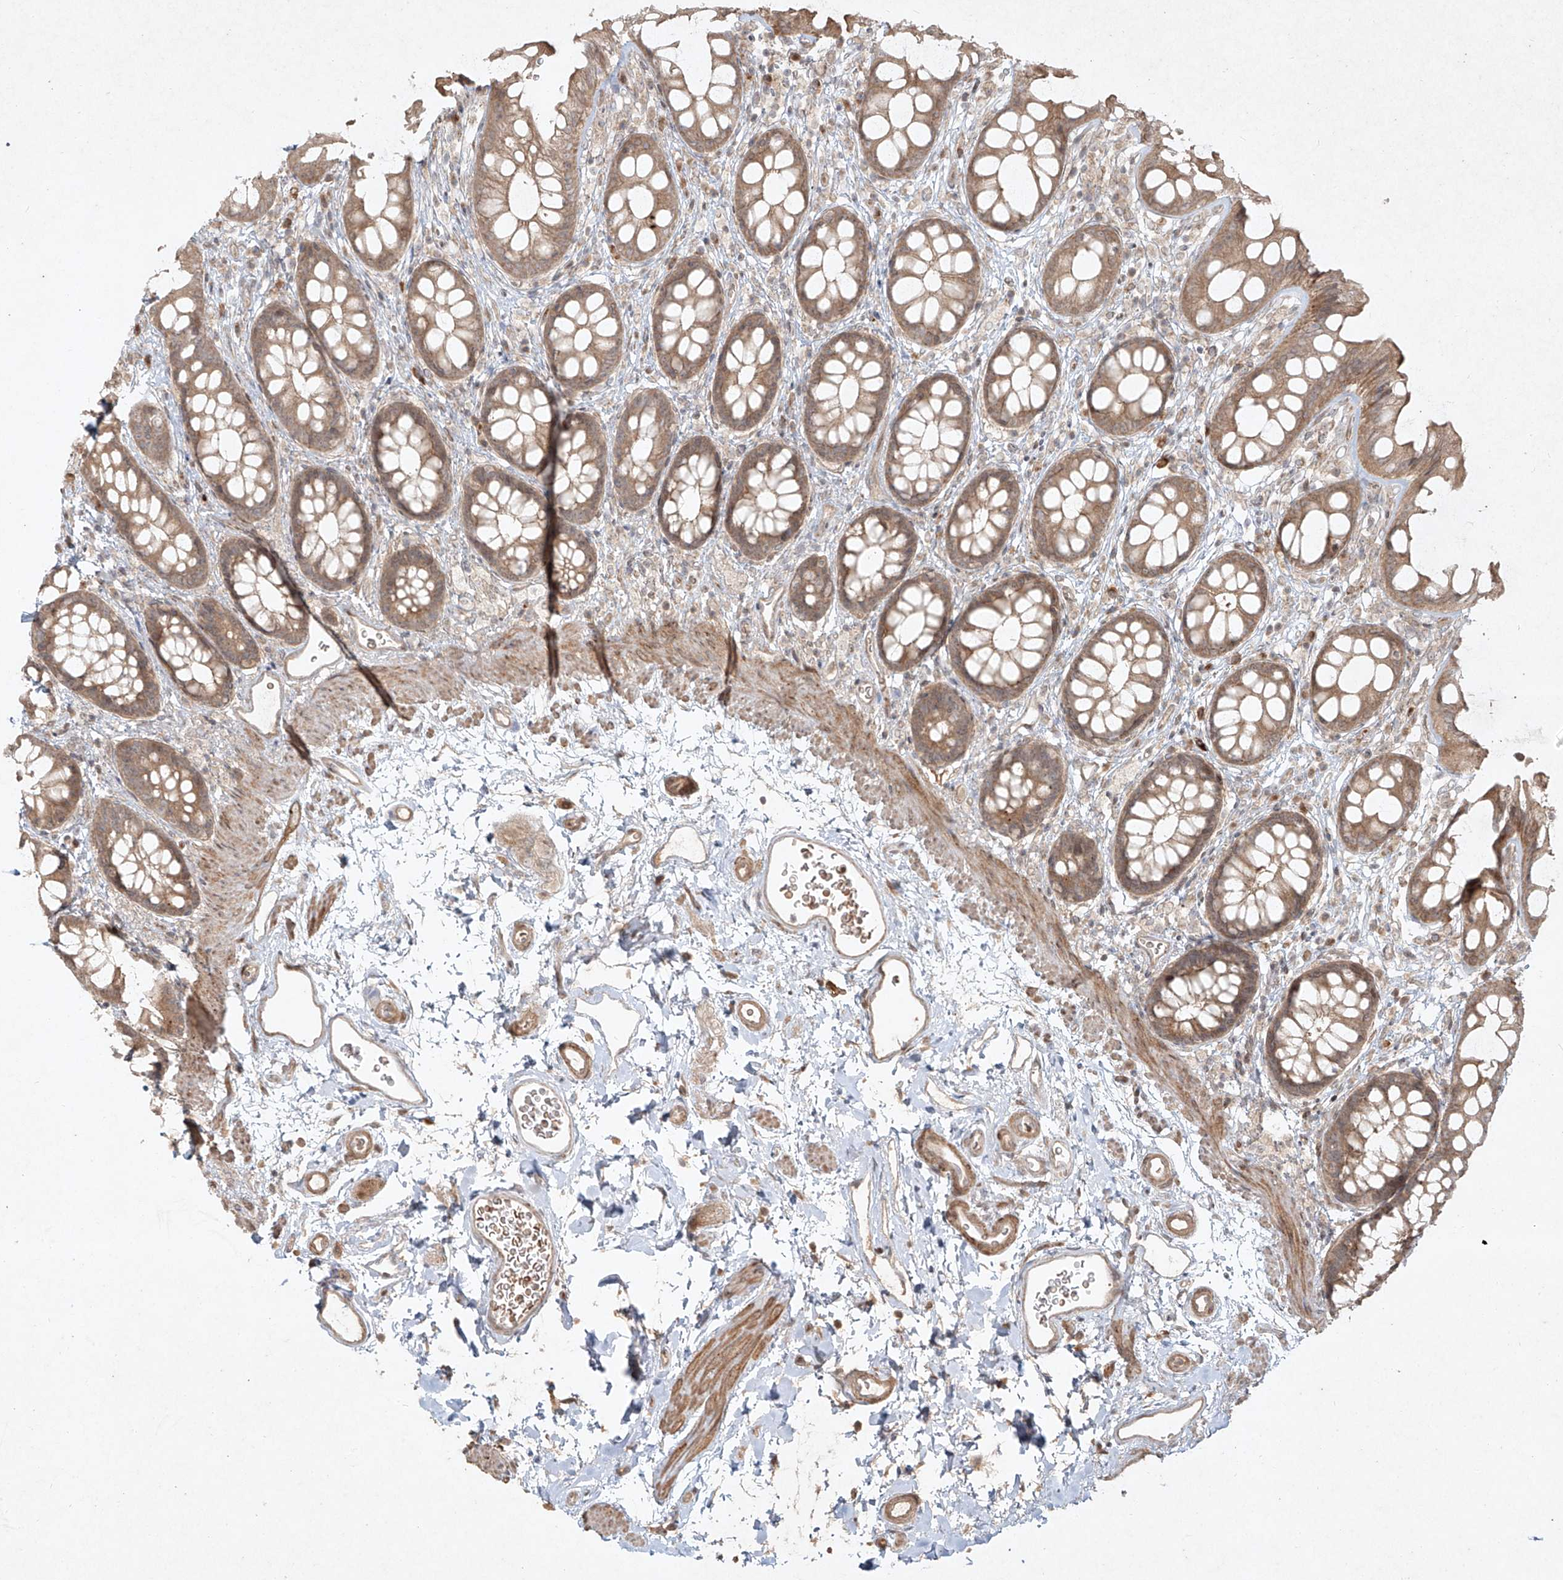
{"staining": {"intensity": "moderate", "quantity": ">75%", "location": "cytoplasmic/membranous"}, "tissue": "rectum", "cell_type": "Glandular cells", "image_type": "normal", "snomed": [{"axis": "morphology", "description": "Normal tissue, NOS"}, {"axis": "topography", "description": "Rectum"}], "caption": "A photomicrograph showing moderate cytoplasmic/membranous staining in about >75% of glandular cells in unremarkable rectum, as visualized by brown immunohistochemical staining.", "gene": "CYYR1", "patient": {"sex": "female", "age": 65}}